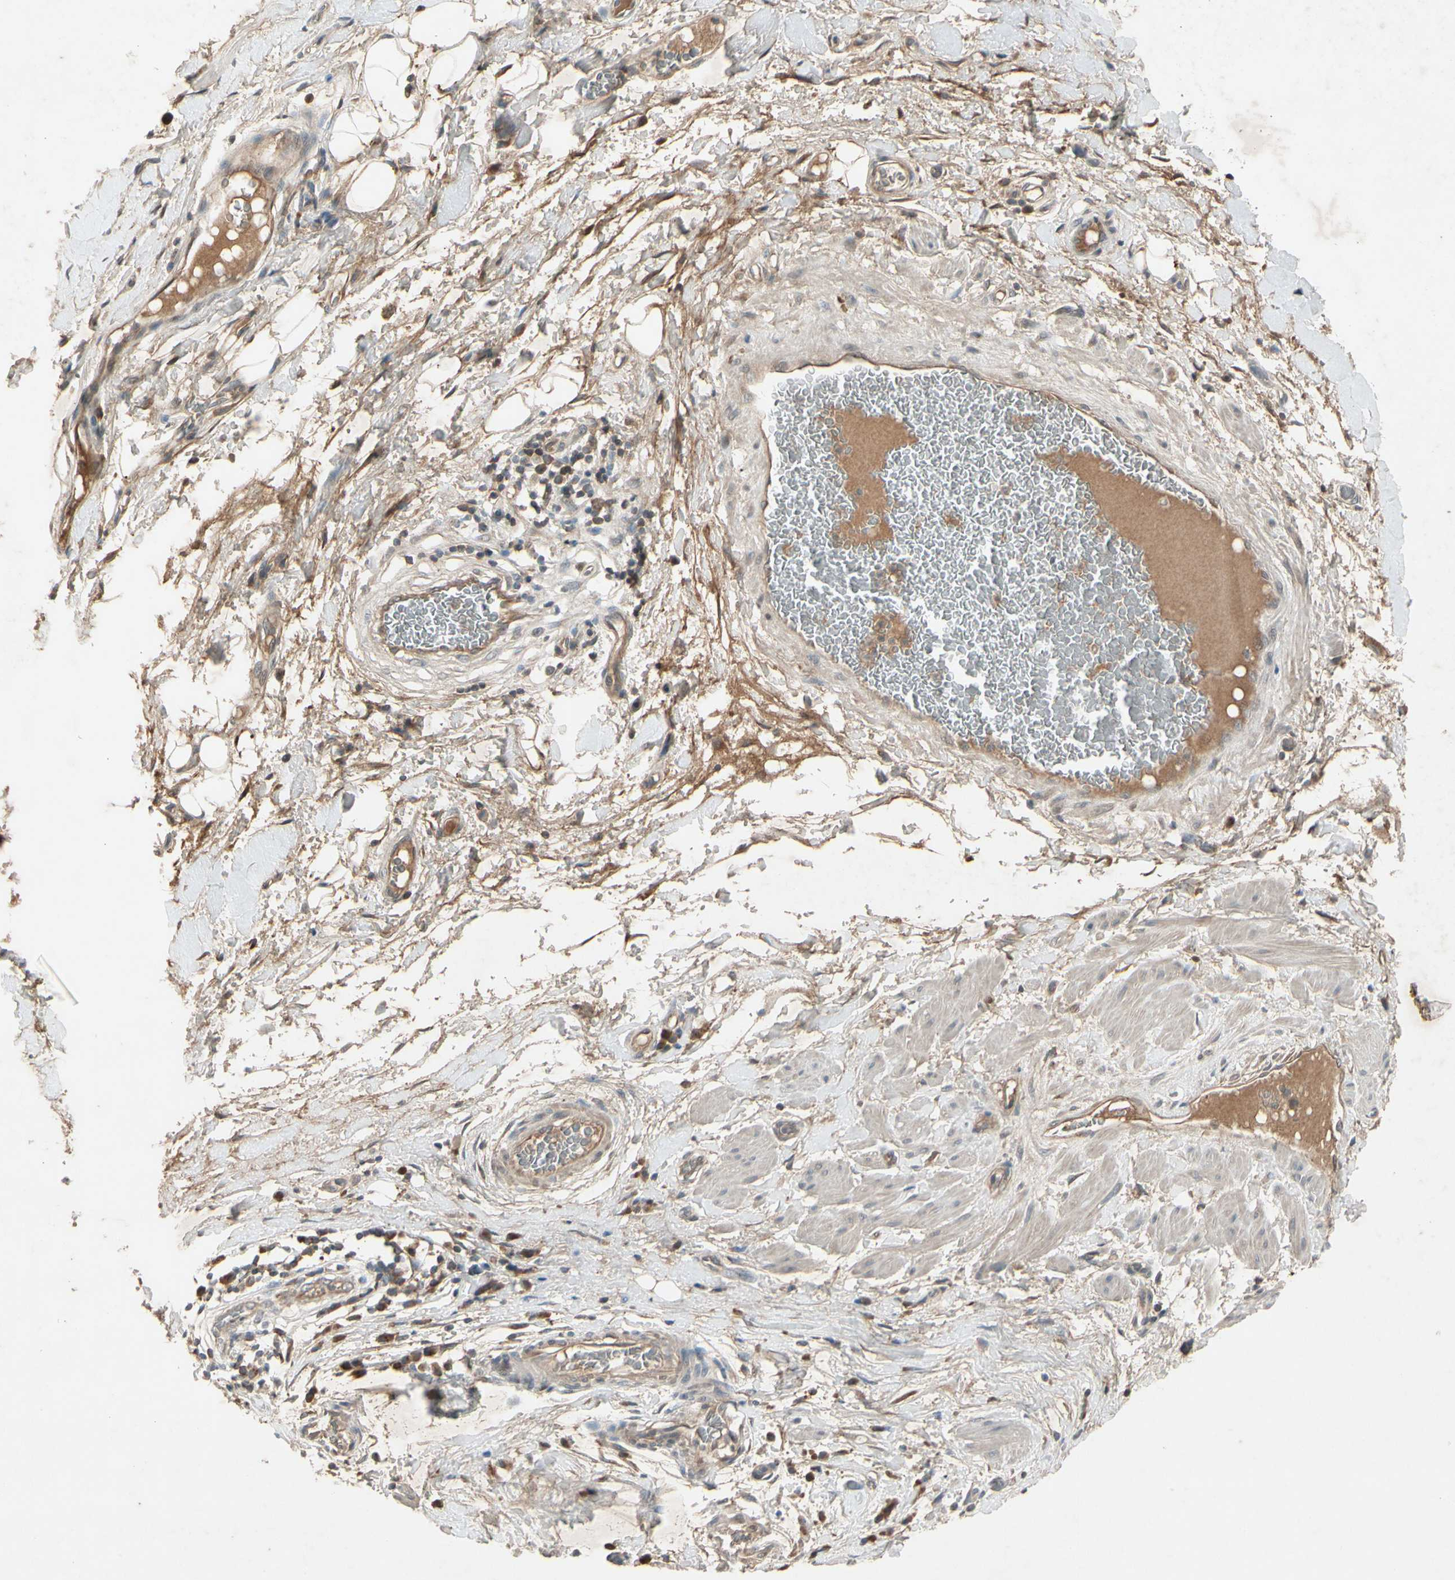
{"staining": {"intensity": "weak", "quantity": ">75%", "location": "cytoplasmic/membranous"}, "tissue": "adipose tissue", "cell_type": "Adipocytes", "image_type": "normal", "snomed": [{"axis": "morphology", "description": "Normal tissue, NOS"}, {"axis": "morphology", "description": "Adenocarcinoma, NOS"}, {"axis": "topography", "description": "Esophagus"}], "caption": "High-magnification brightfield microscopy of unremarkable adipose tissue stained with DAB (brown) and counterstained with hematoxylin (blue). adipocytes exhibit weak cytoplasmic/membranous staining is present in about>75% of cells.", "gene": "FHDC1", "patient": {"sex": "male", "age": 62}}